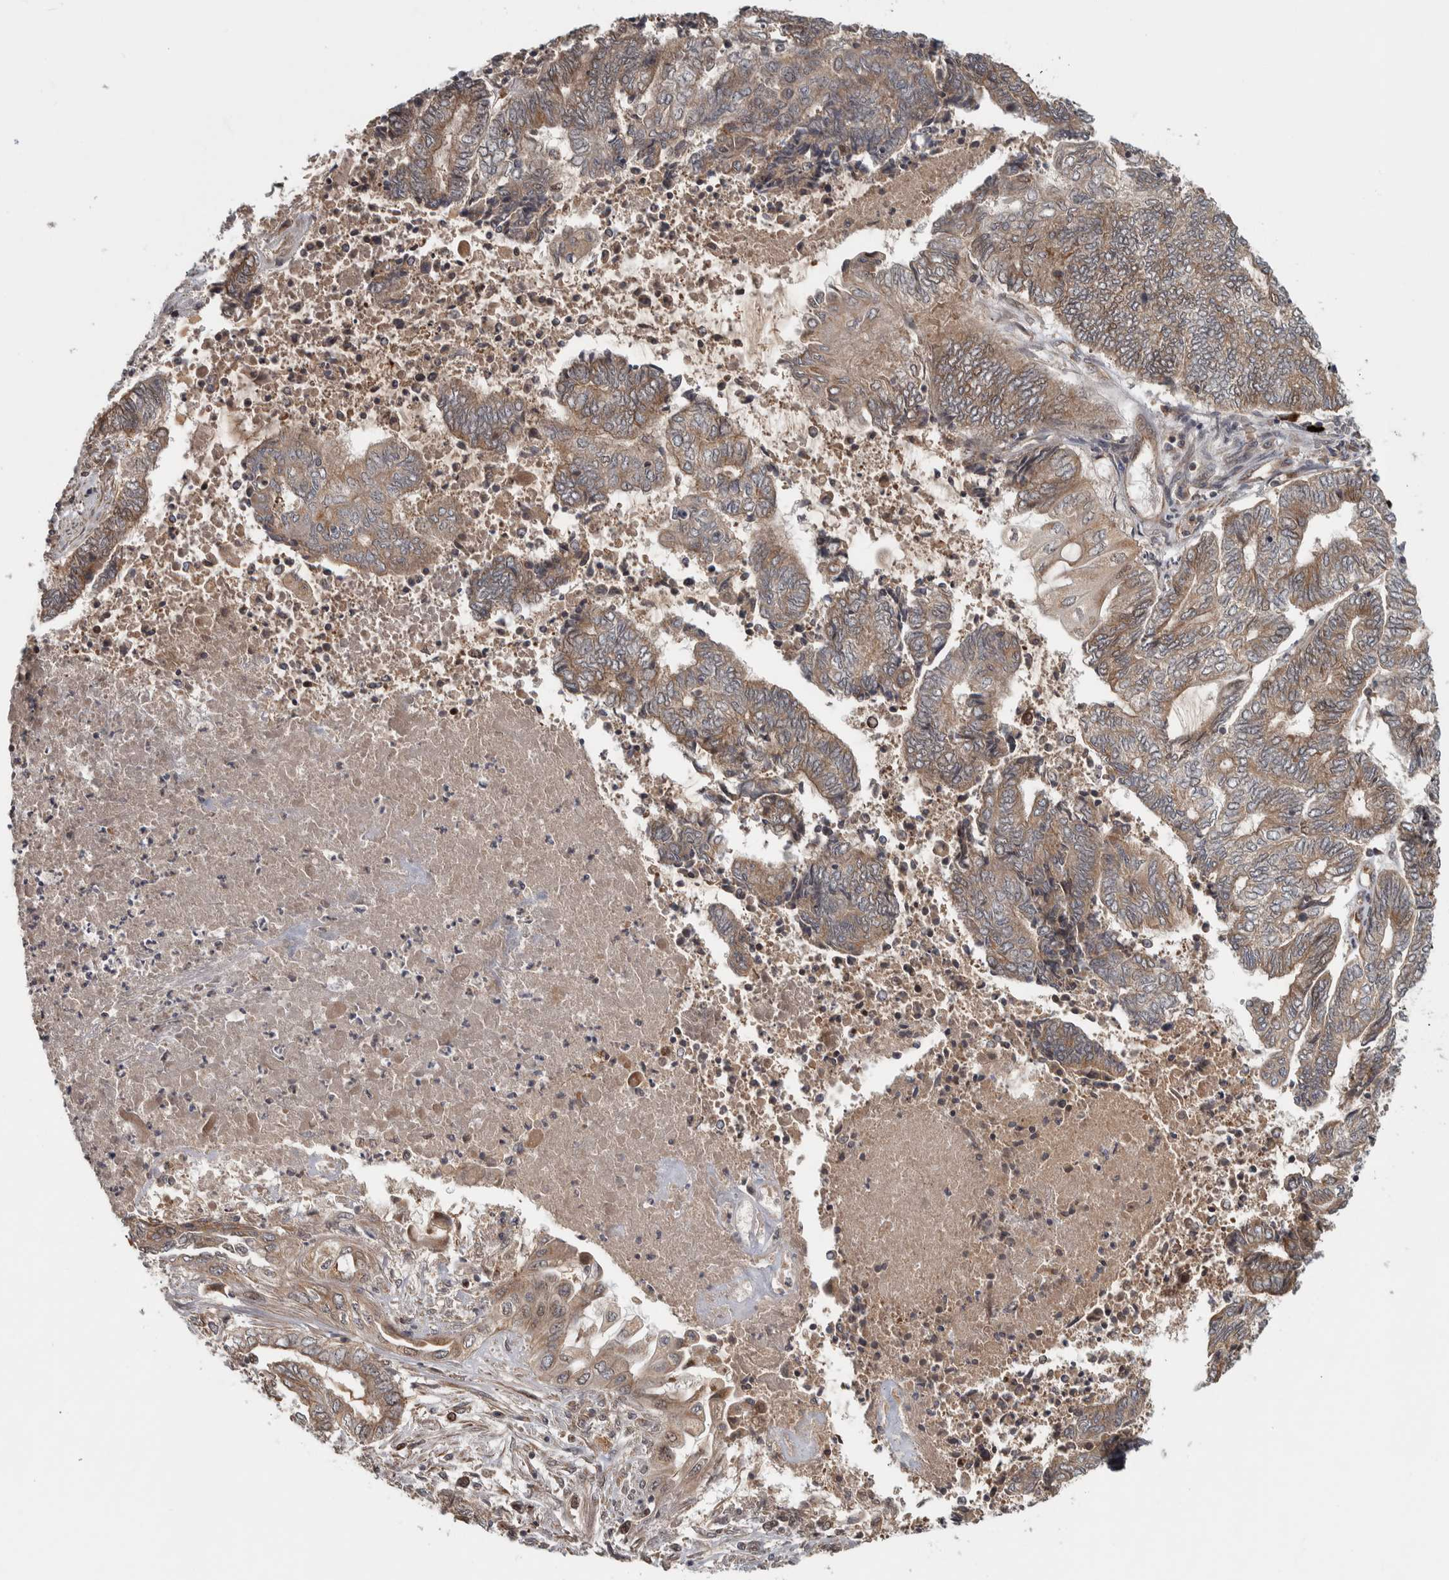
{"staining": {"intensity": "weak", "quantity": ">75%", "location": "cytoplasmic/membranous"}, "tissue": "endometrial cancer", "cell_type": "Tumor cells", "image_type": "cancer", "snomed": [{"axis": "morphology", "description": "Adenocarcinoma, NOS"}, {"axis": "topography", "description": "Uterus"}, {"axis": "topography", "description": "Endometrium"}], "caption": "A brown stain labels weak cytoplasmic/membranous positivity of a protein in adenocarcinoma (endometrial) tumor cells. (Brightfield microscopy of DAB IHC at high magnification).", "gene": "RPS6KA4", "patient": {"sex": "female", "age": 70}}